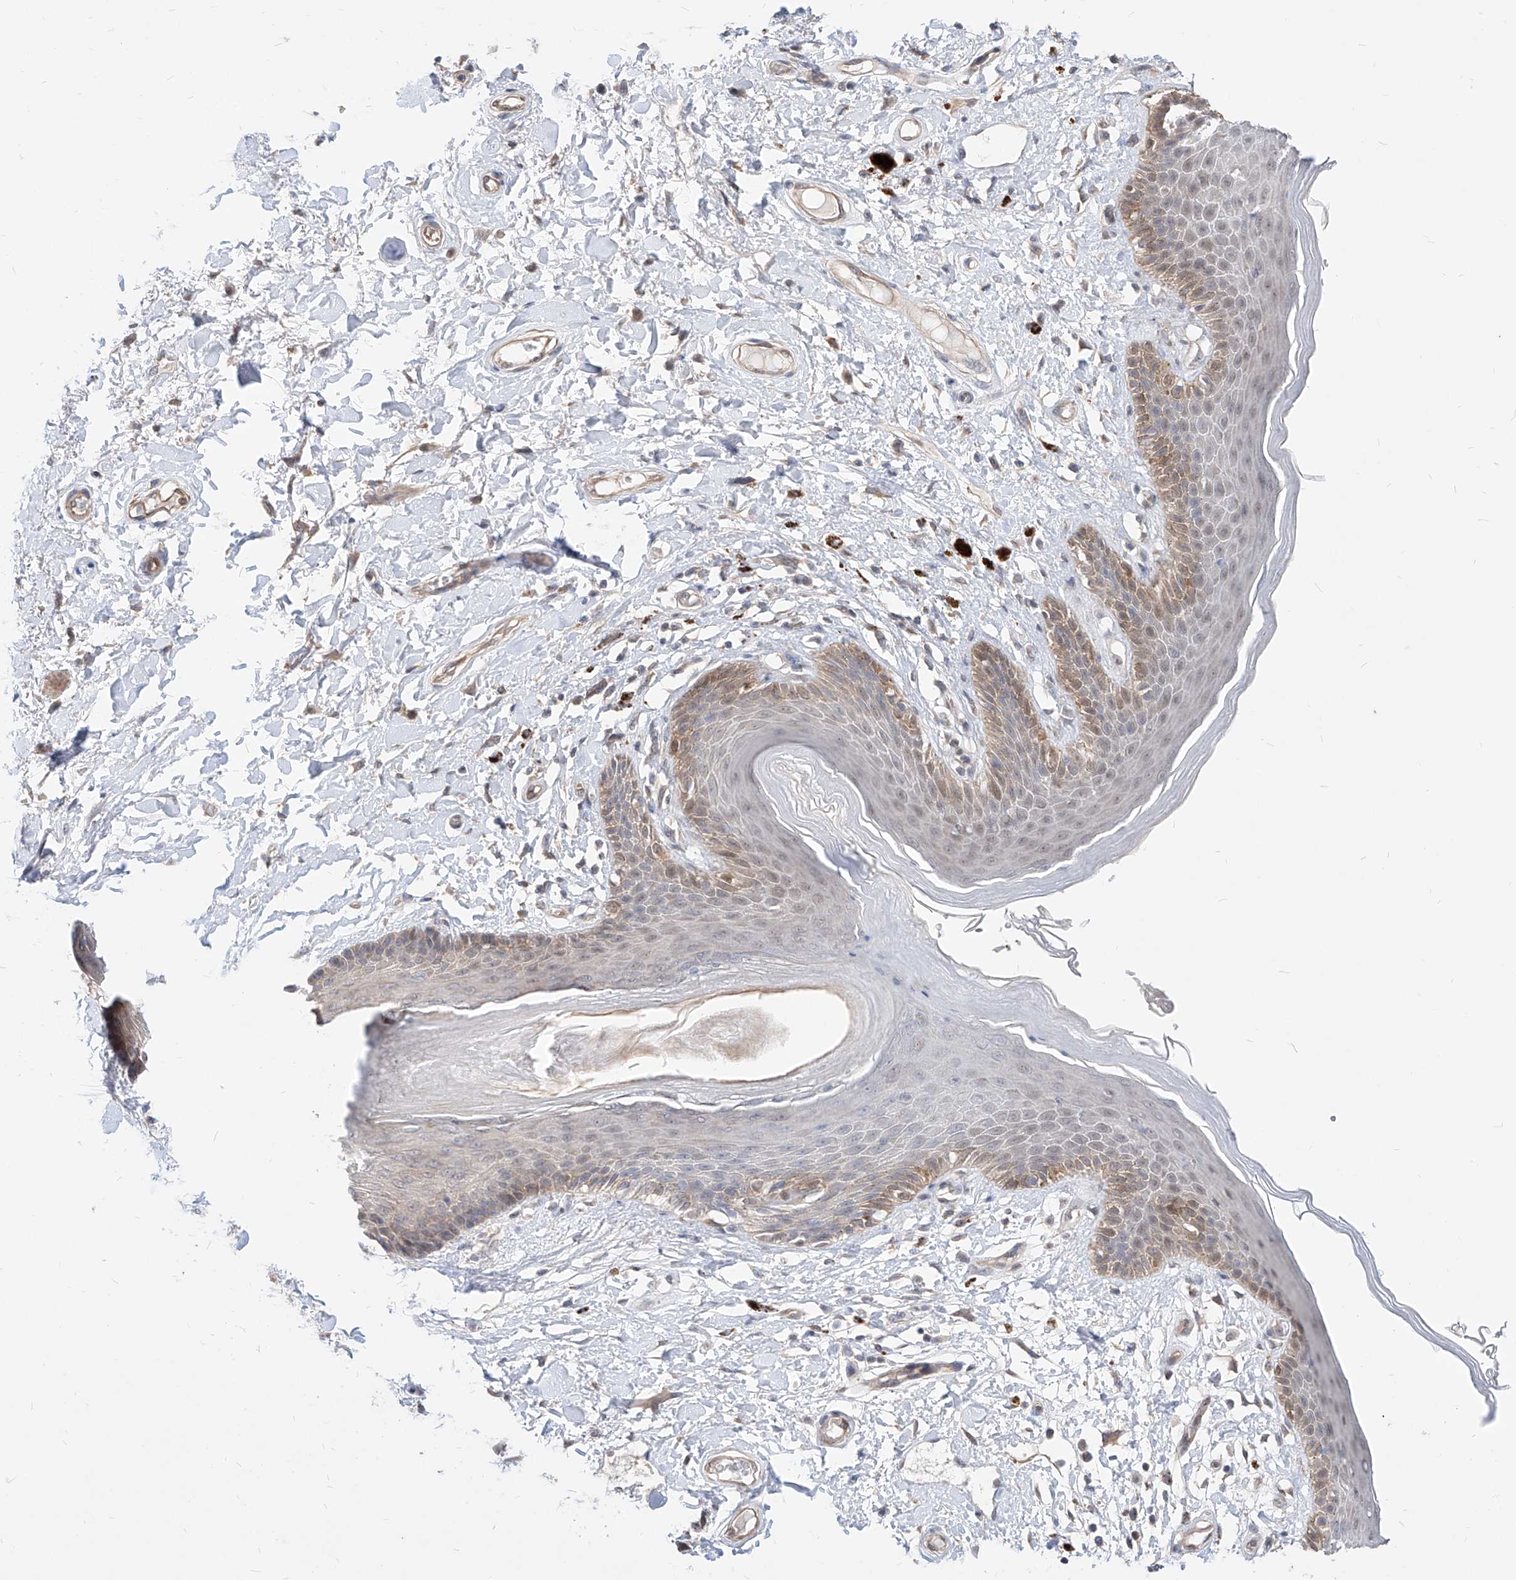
{"staining": {"intensity": "moderate", "quantity": "25%-75%", "location": "cytoplasmic/membranous"}, "tissue": "skin", "cell_type": "Epidermal cells", "image_type": "normal", "snomed": [{"axis": "morphology", "description": "Normal tissue, NOS"}, {"axis": "topography", "description": "Anal"}], "caption": "Protein expression by IHC shows moderate cytoplasmic/membranous positivity in about 25%-75% of epidermal cells in normal skin. The protein is stained brown, and the nuclei are stained in blue (DAB IHC with brightfield microscopy, high magnification).", "gene": "TSNAX", "patient": {"sex": "female", "age": 78}}